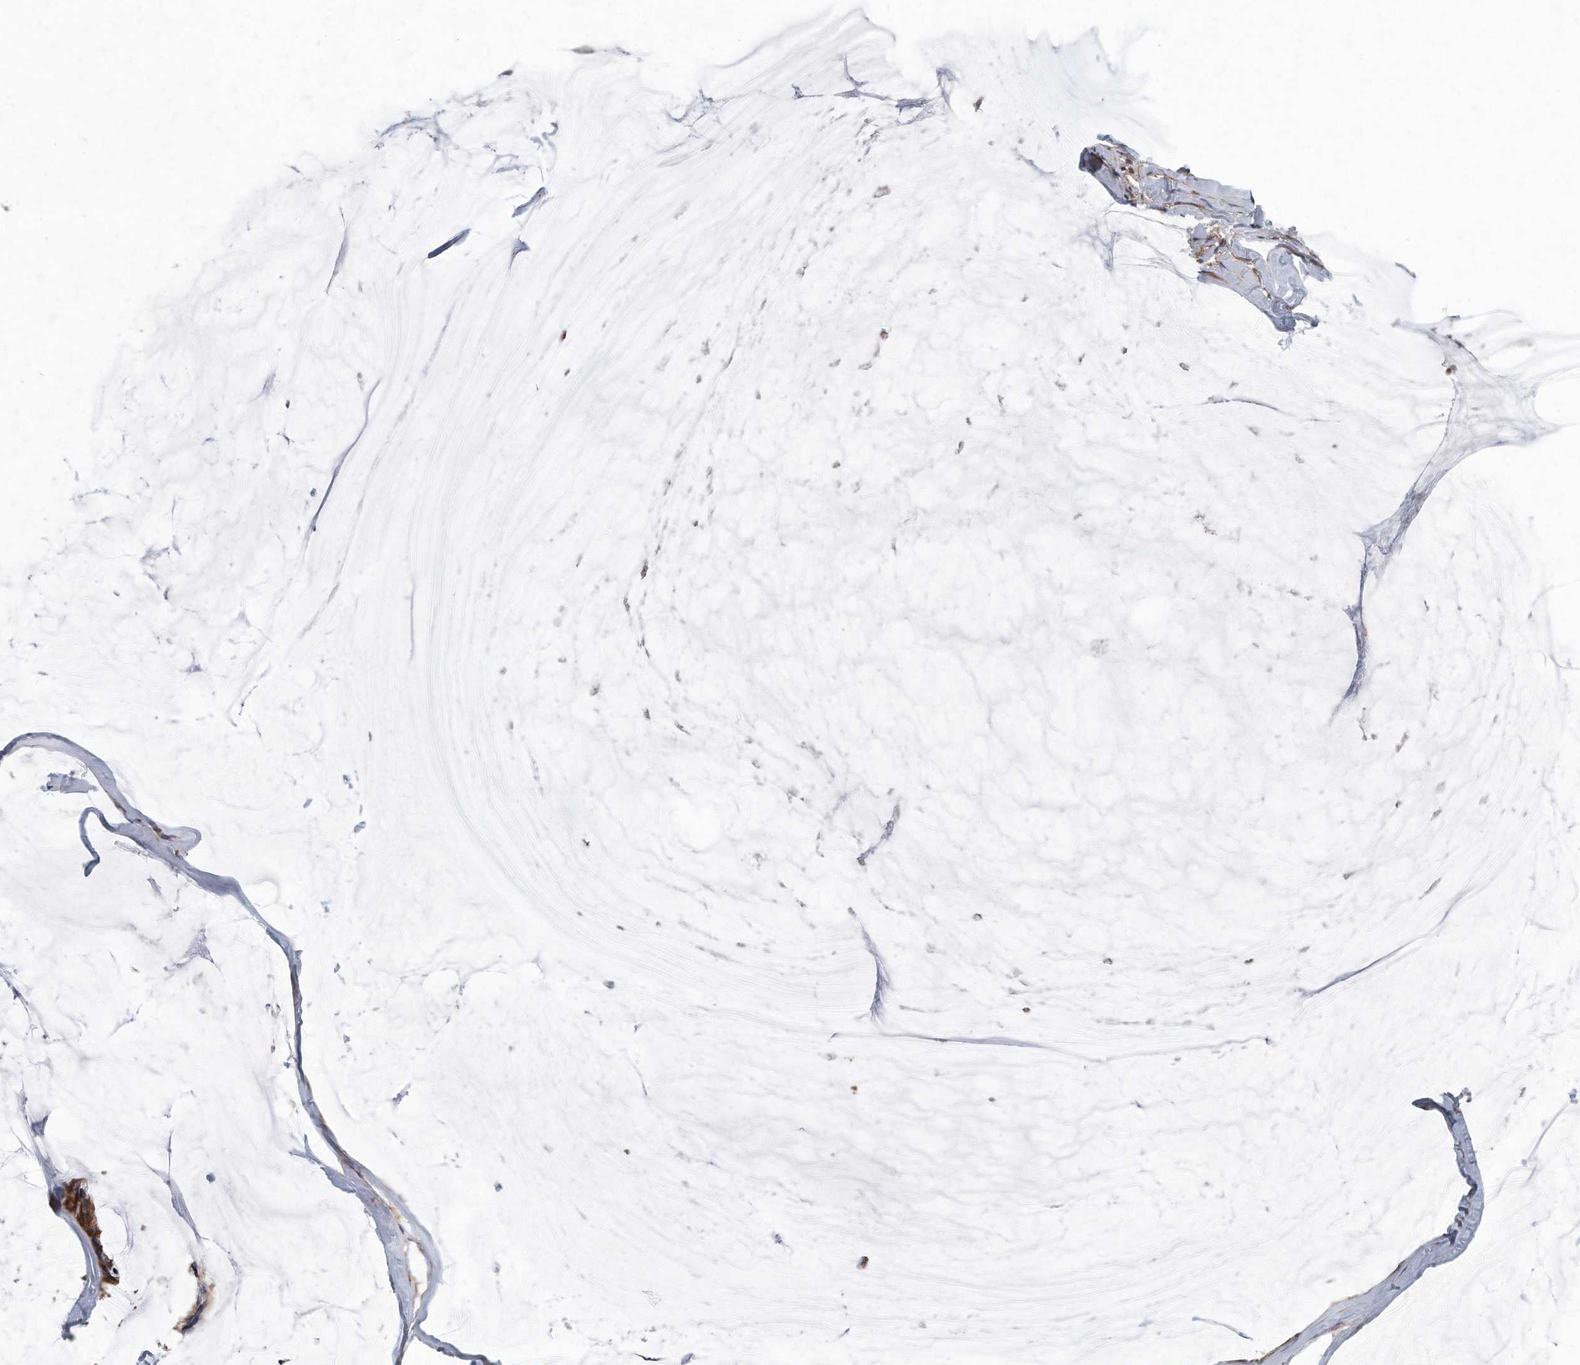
{"staining": {"intensity": "moderate", "quantity": ">75%", "location": "cytoplasmic/membranous"}, "tissue": "ovarian cancer", "cell_type": "Tumor cells", "image_type": "cancer", "snomed": [{"axis": "morphology", "description": "Cystadenocarcinoma, mucinous, NOS"}, {"axis": "topography", "description": "Ovary"}], "caption": "This image reveals immunohistochemistry staining of human ovarian cancer, with medium moderate cytoplasmic/membranous expression in about >75% of tumor cells.", "gene": "PCDH8", "patient": {"sex": "female", "age": 39}}